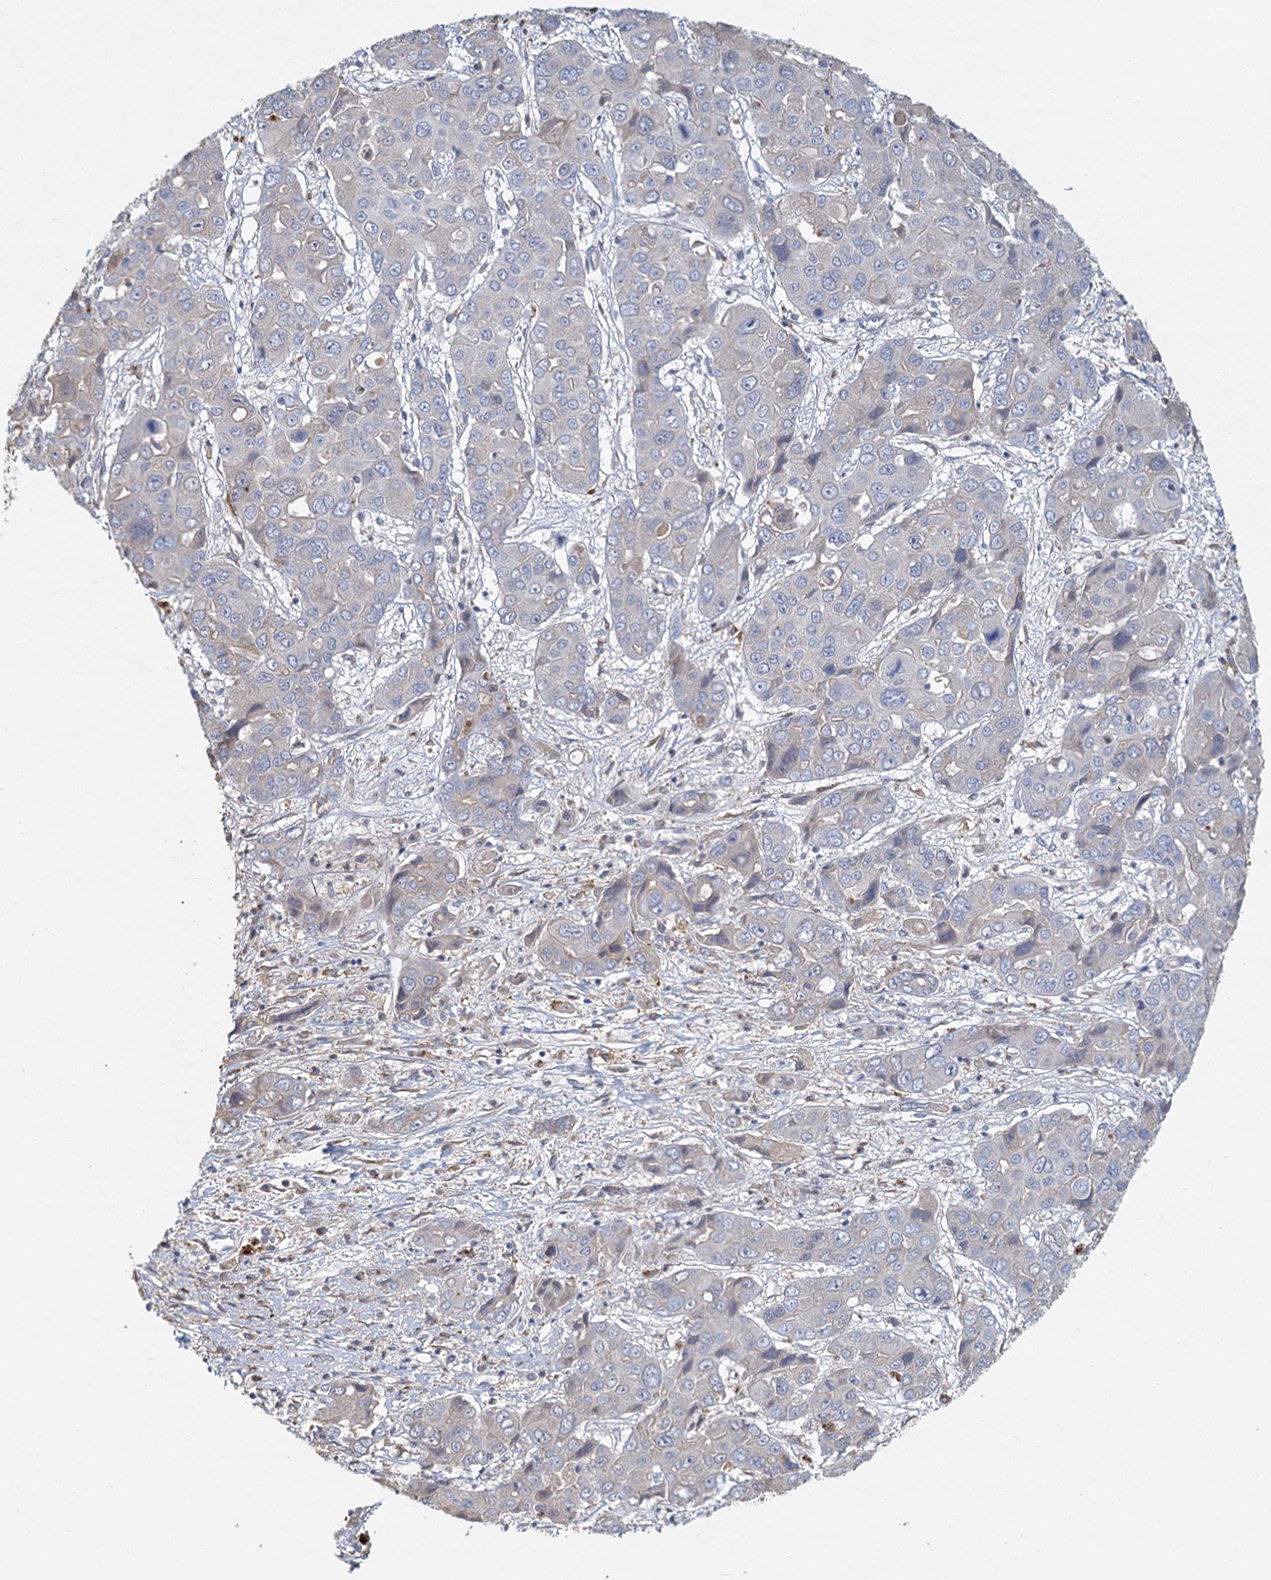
{"staining": {"intensity": "negative", "quantity": "none", "location": "none"}, "tissue": "liver cancer", "cell_type": "Tumor cells", "image_type": "cancer", "snomed": [{"axis": "morphology", "description": "Cholangiocarcinoma"}, {"axis": "topography", "description": "Liver"}], "caption": "Tumor cells are negative for brown protein staining in liver cholangiocarcinoma.", "gene": "HES2", "patient": {"sex": "male", "age": 67}}